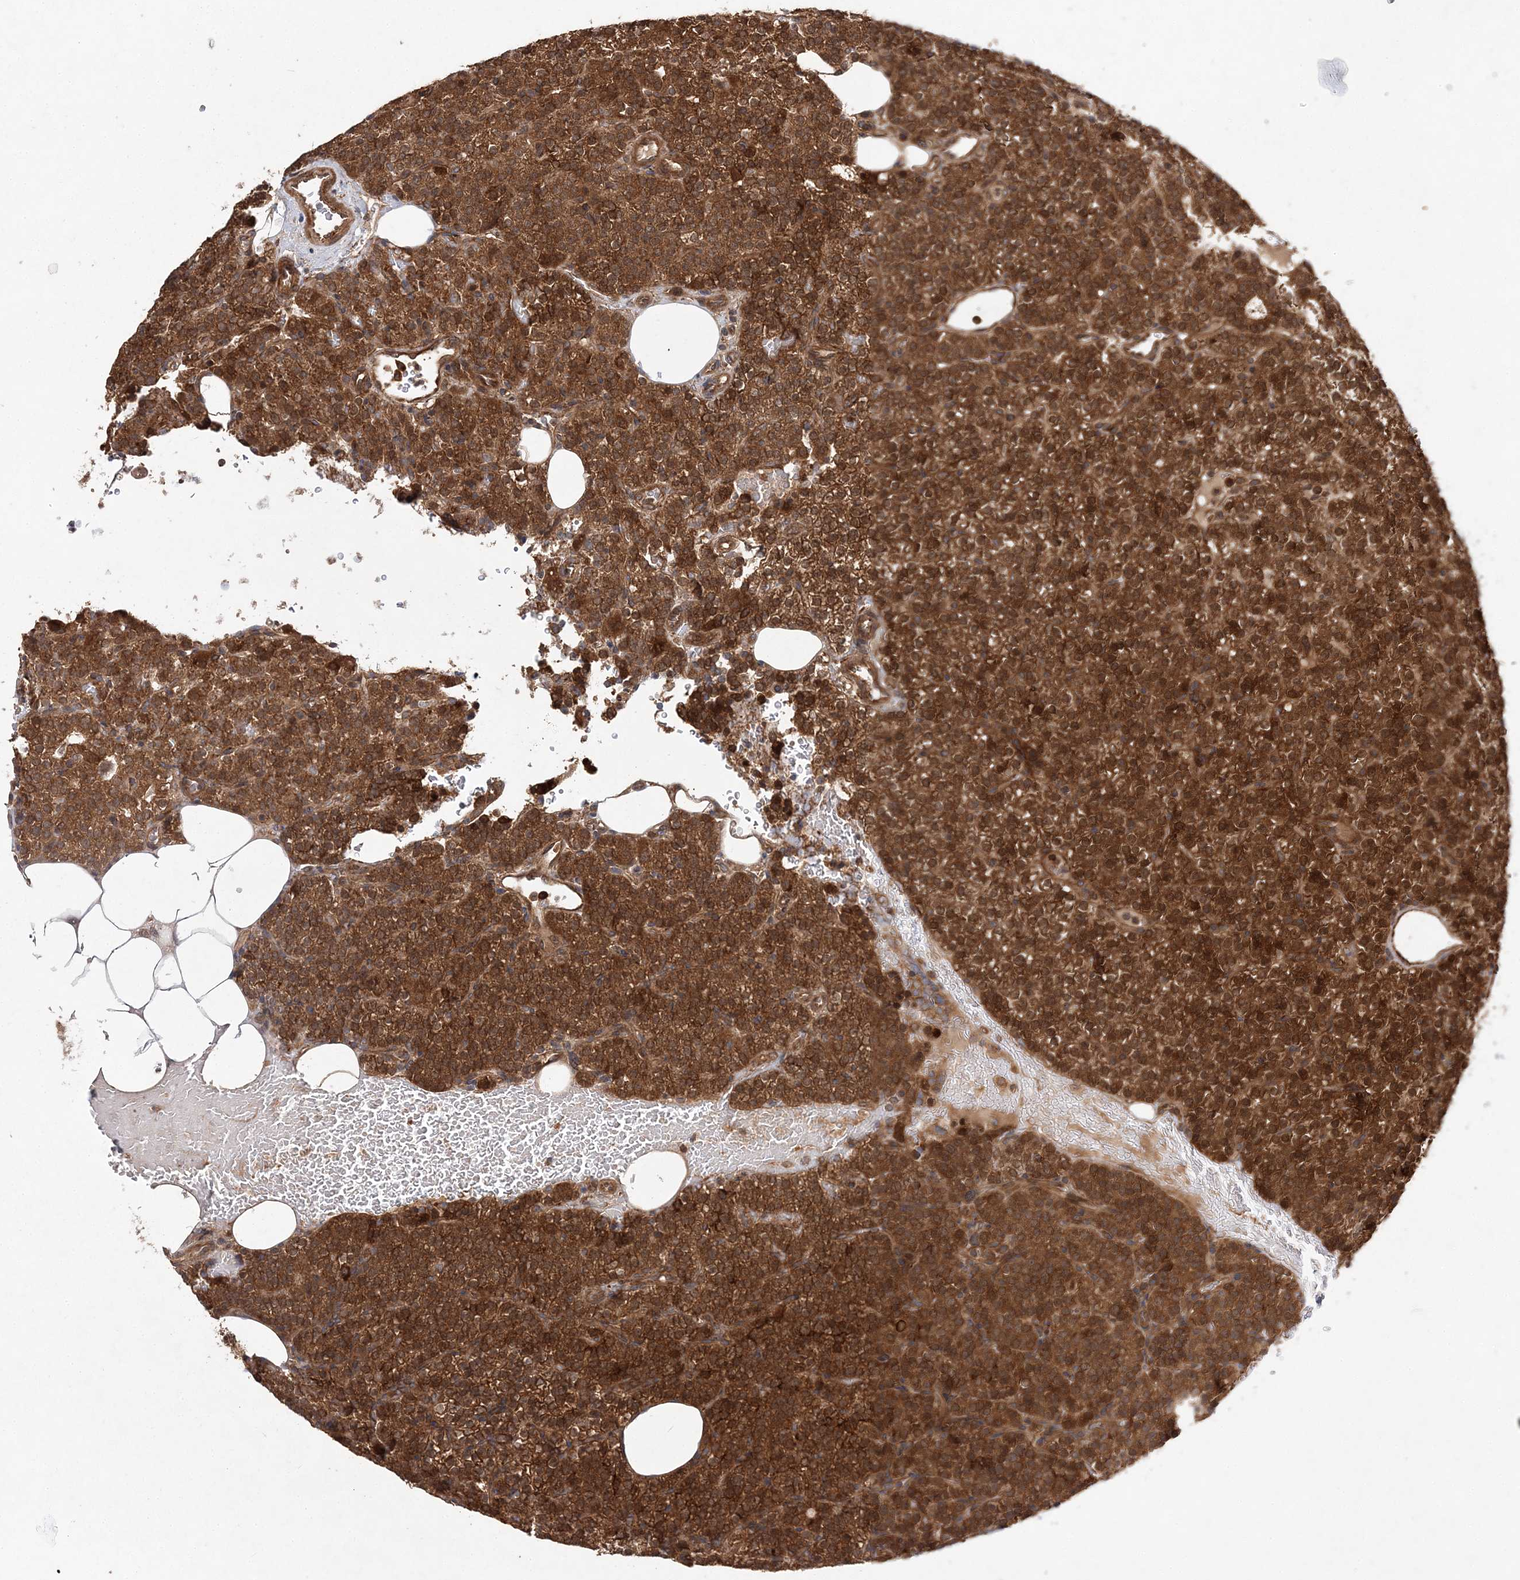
{"staining": {"intensity": "strong", "quantity": ">75%", "location": "cytoplasmic/membranous"}, "tissue": "parathyroid gland", "cell_type": "Glandular cells", "image_type": "normal", "snomed": [{"axis": "morphology", "description": "Normal tissue, NOS"}, {"axis": "topography", "description": "Parathyroid gland"}], "caption": "Immunohistochemical staining of benign parathyroid gland displays strong cytoplasmic/membranous protein staining in approximately >75% of glandular cells.", "gene": "TMEM9B", "patient": {"sex": "female", "age": 48}}